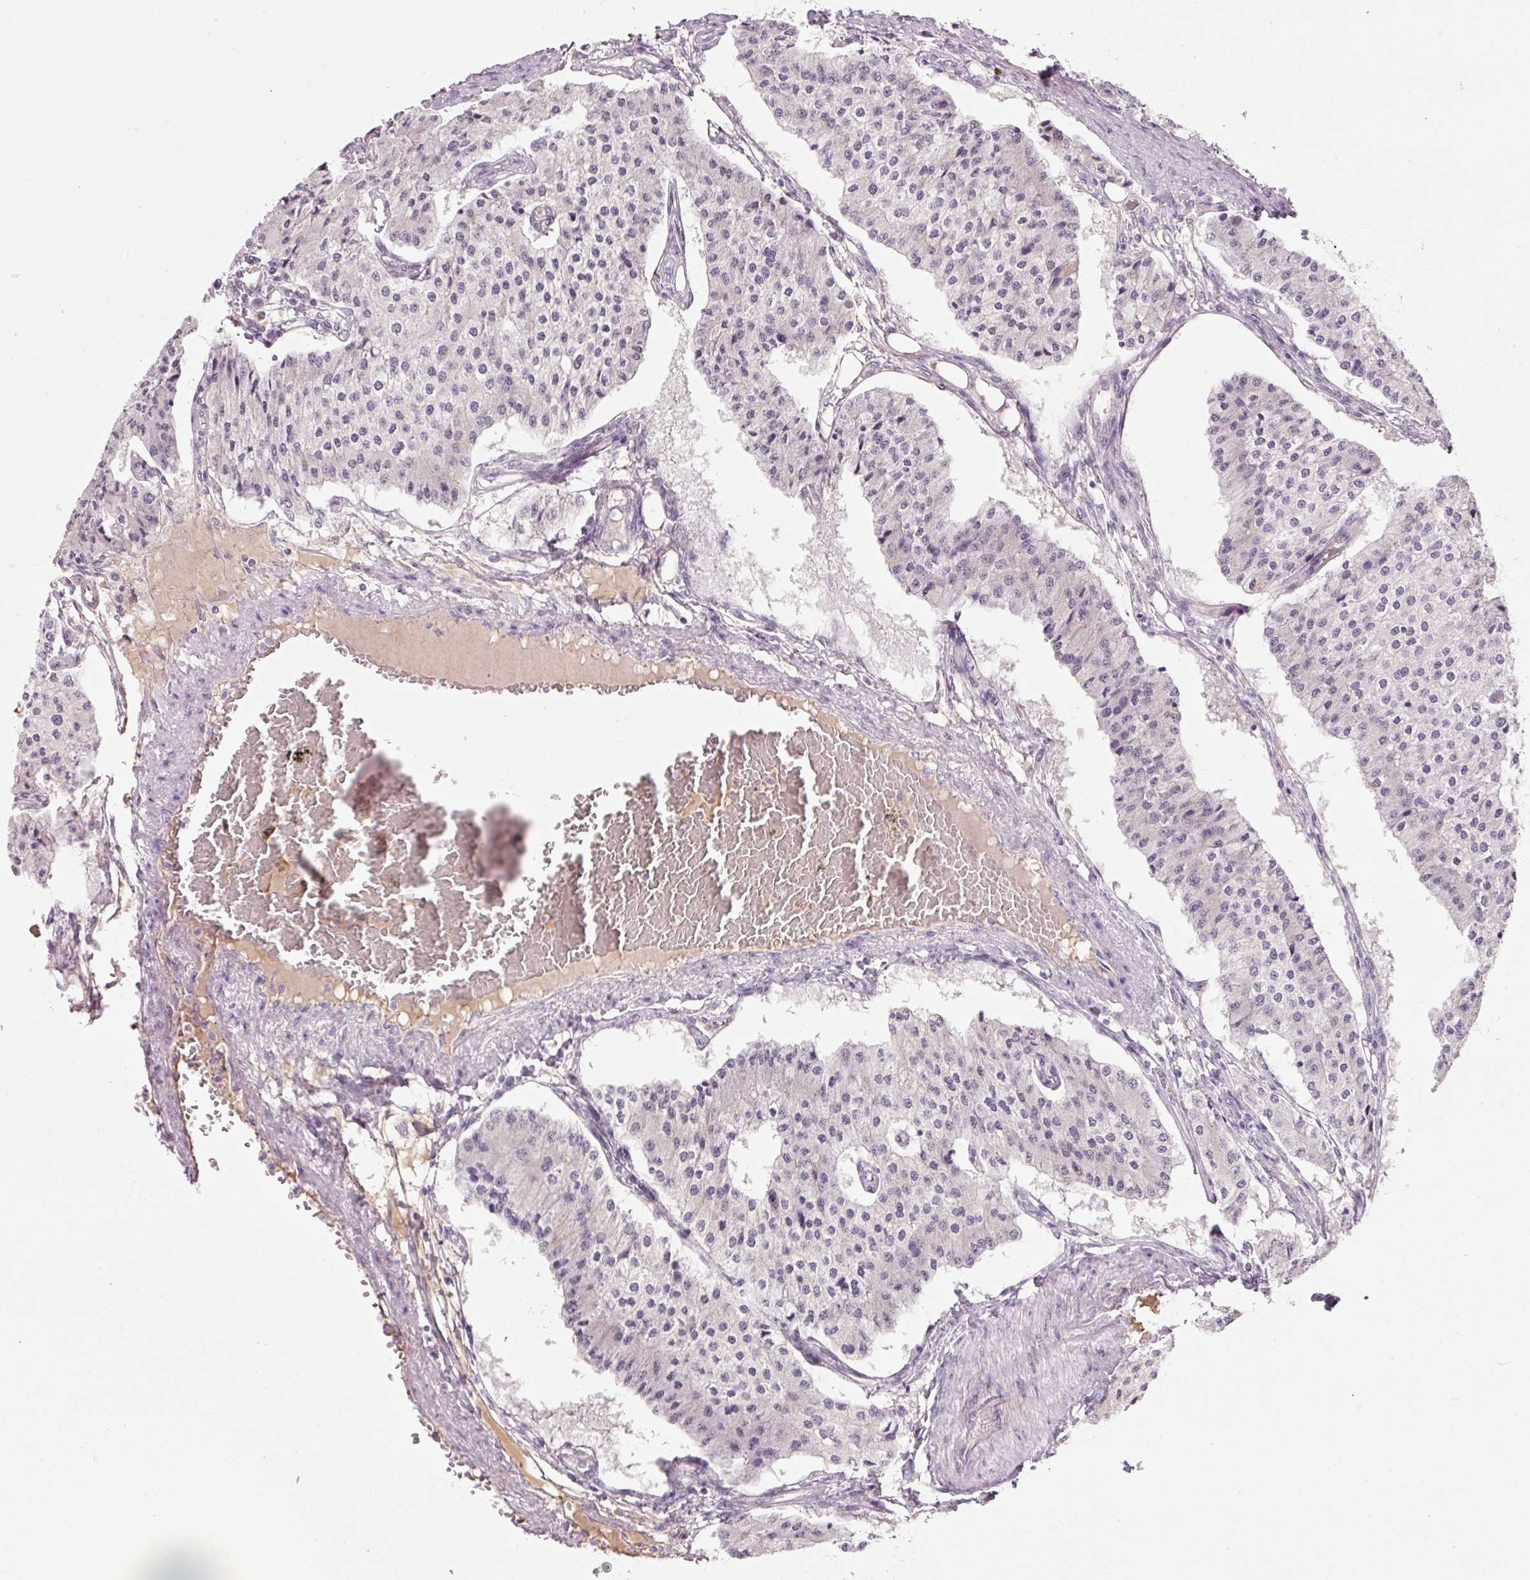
{"staining": {"intensity": "negative", "quantity": "none", "location": "none"}, "tissue": "carcinoid", "cell_type": "Tumor cells", "image_type": "cancer", "snomed": [{"axis": "morphology", "description": "Carcinoid, malignant, NOS"}, {"axis": "topography", "description": "Colon"}], "caption": "Carcinoid stained for a protein using immunohistochemistry (IHC) demonstrates no staining tumor cells.", "gene": "TMEM37", "patient": {"sex": "female", "age": 52}}